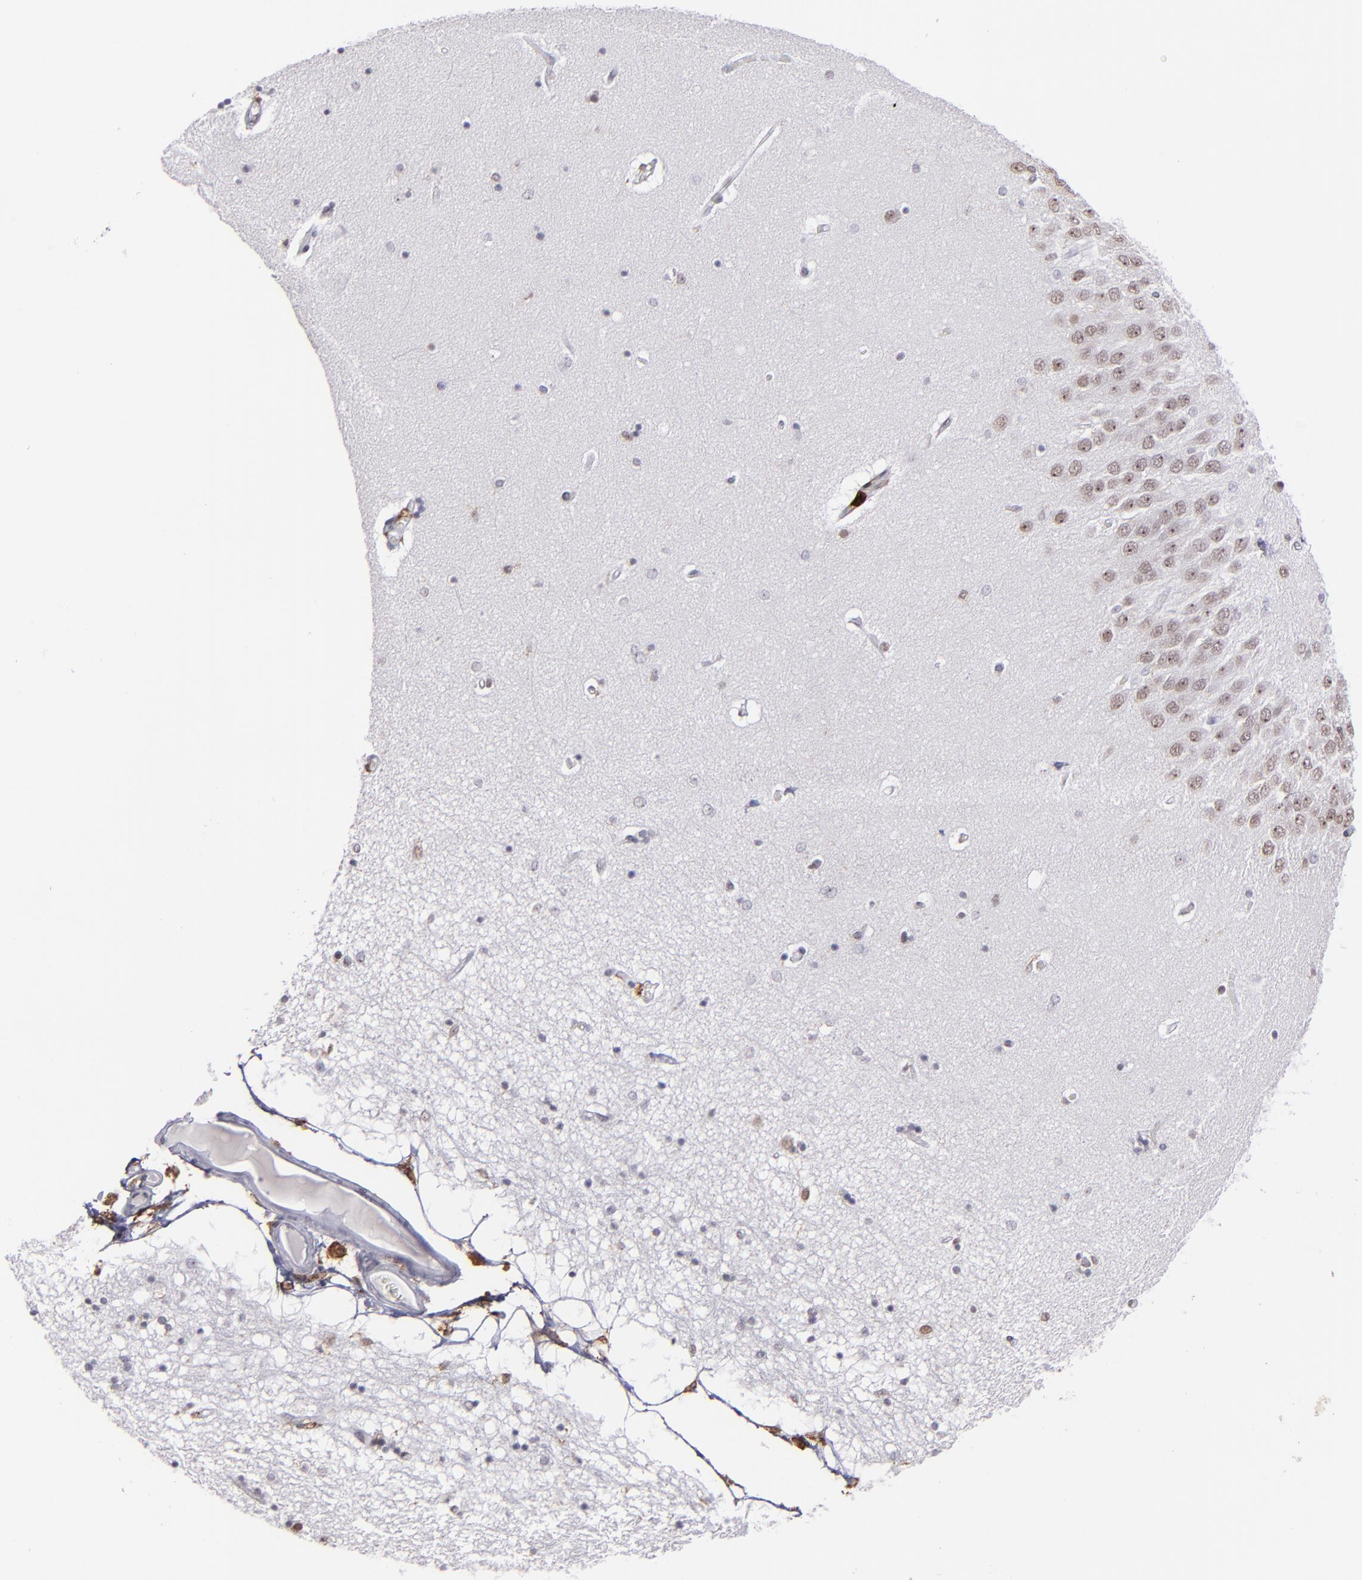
{"staining": {"intensity": "weak", "quantity": "<25%", "location": "nuclear"}, "tissue": "hippocampus", "cell_type": "Glial cells", "image_type": "normal", "snomed": [{"axis": "morphology", "description": "Normal tissue, NOS"}, {"axis": "topography", "description": "Hippocampus"}], "caption": "An image of human hippocampus is negative for staining in glial cells. Brightfield microscopy of immunohistochemistry (IHC) stained with DAB (brown) and hematoxylin (blue), captured at high magnification.", "gene": "NCF2", "patient": {"sex": "female", "age": 54}}